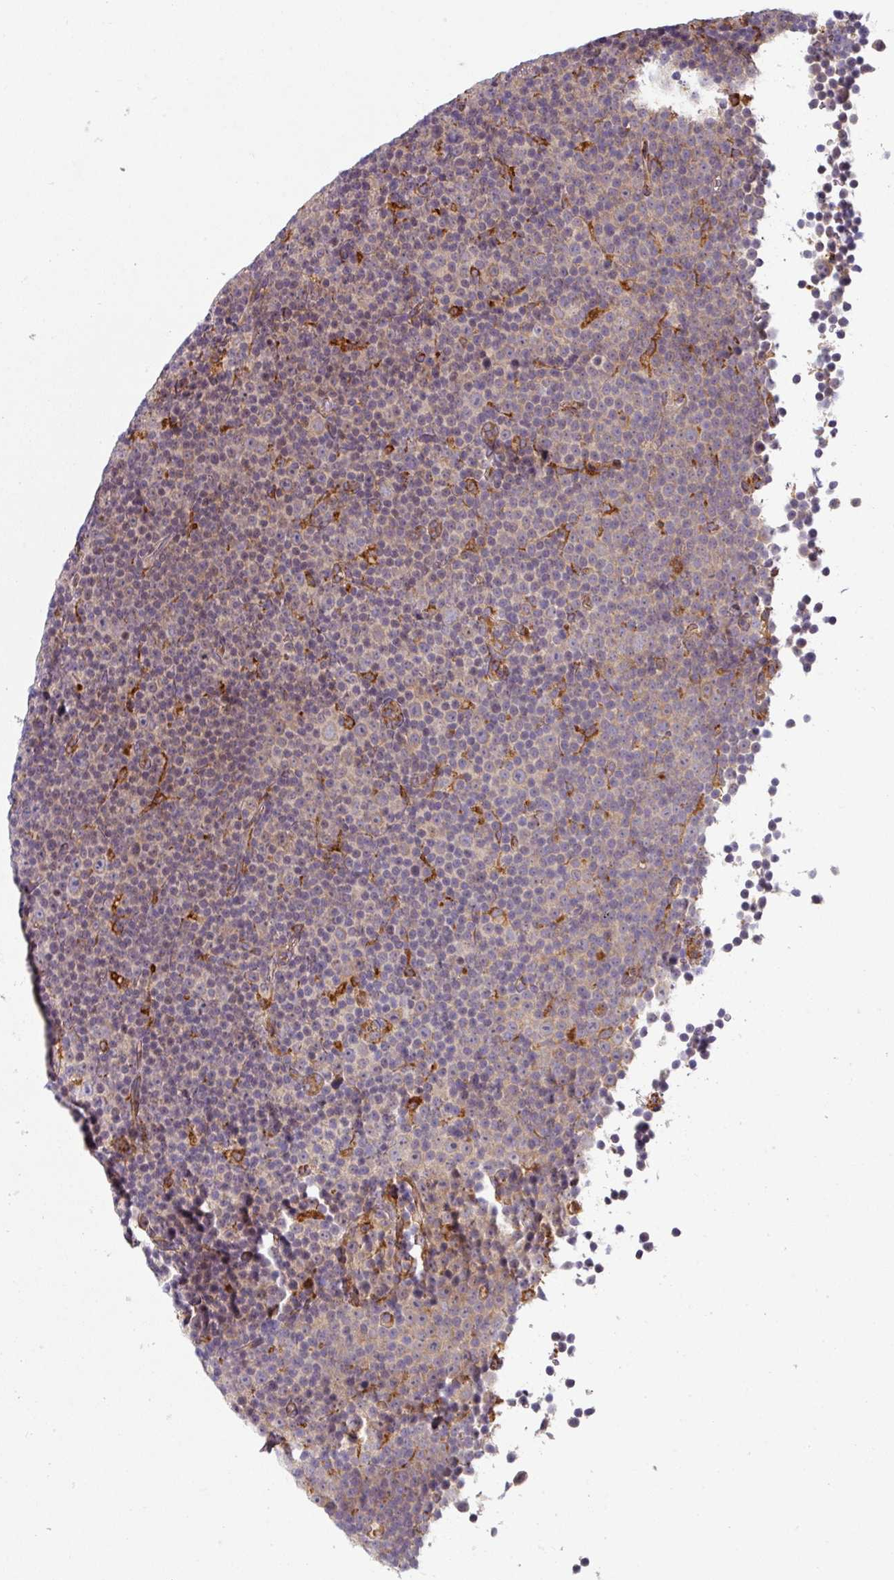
{"staining": {"intensity": "weak", "quantity": "25%-75%", "location": "nuclear"}, "tissue": "lymphoma", "cell_type": "Tumor cells", "image_type": "cancer", "snomed": [{"axis": "morphology", "description": "Malignant lymphoma, non-Hodgkin's type, Low grade"}, {"axis": "topography", "description": "Lymph node"}], "caption": "Immunohistochemical staining of human lymphoma displays low levels of weak nuclear positivity in about 25%-75% of tumor cells.", "gene": "ZNF268", "patient": {"sex": "female", "age": 67}}